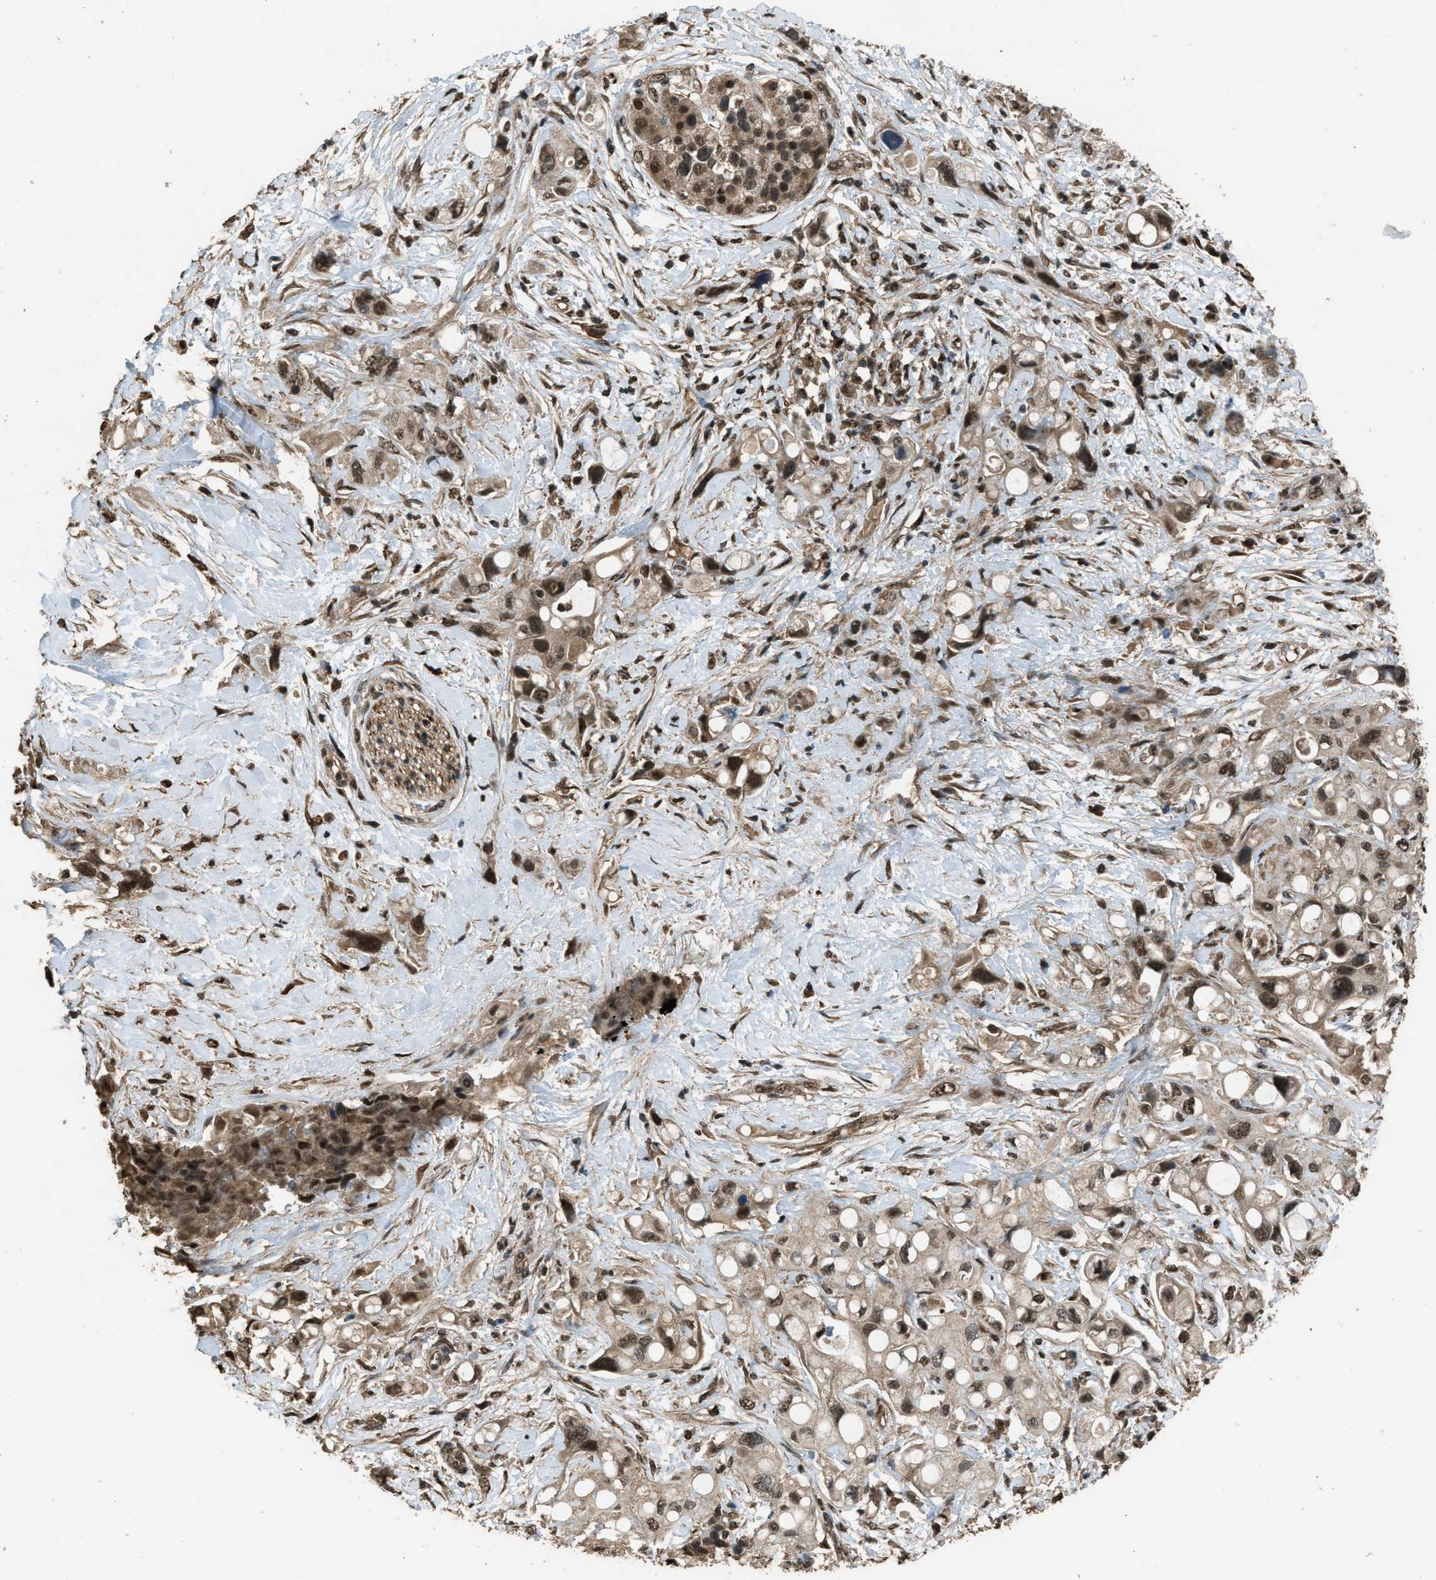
{"staining": {"intensity": "moderate", "quantity": ">75%", "location": "cytoplasmic/membranous,nuclear"}, "tissue": "pancreatic cancer", "cell_type": "Tumor cells", "image_type": "cancer", "snomed": [{"axis": "morphology", "description": "Adenocarcinoma, NOS"}, {"axis": "topography", "description": "Pancreas"}], "caption": "The photomicrograph exhibits immunohistochemical staining of pancreatic cancer (adenocarcinoma). There is moderate cytoplasmic/membranous and nuclear positivity is appreciated in about >75% of tumor cells.", "gene": "SERTAD2", "patient": {"sex": "female", "age": 56}}